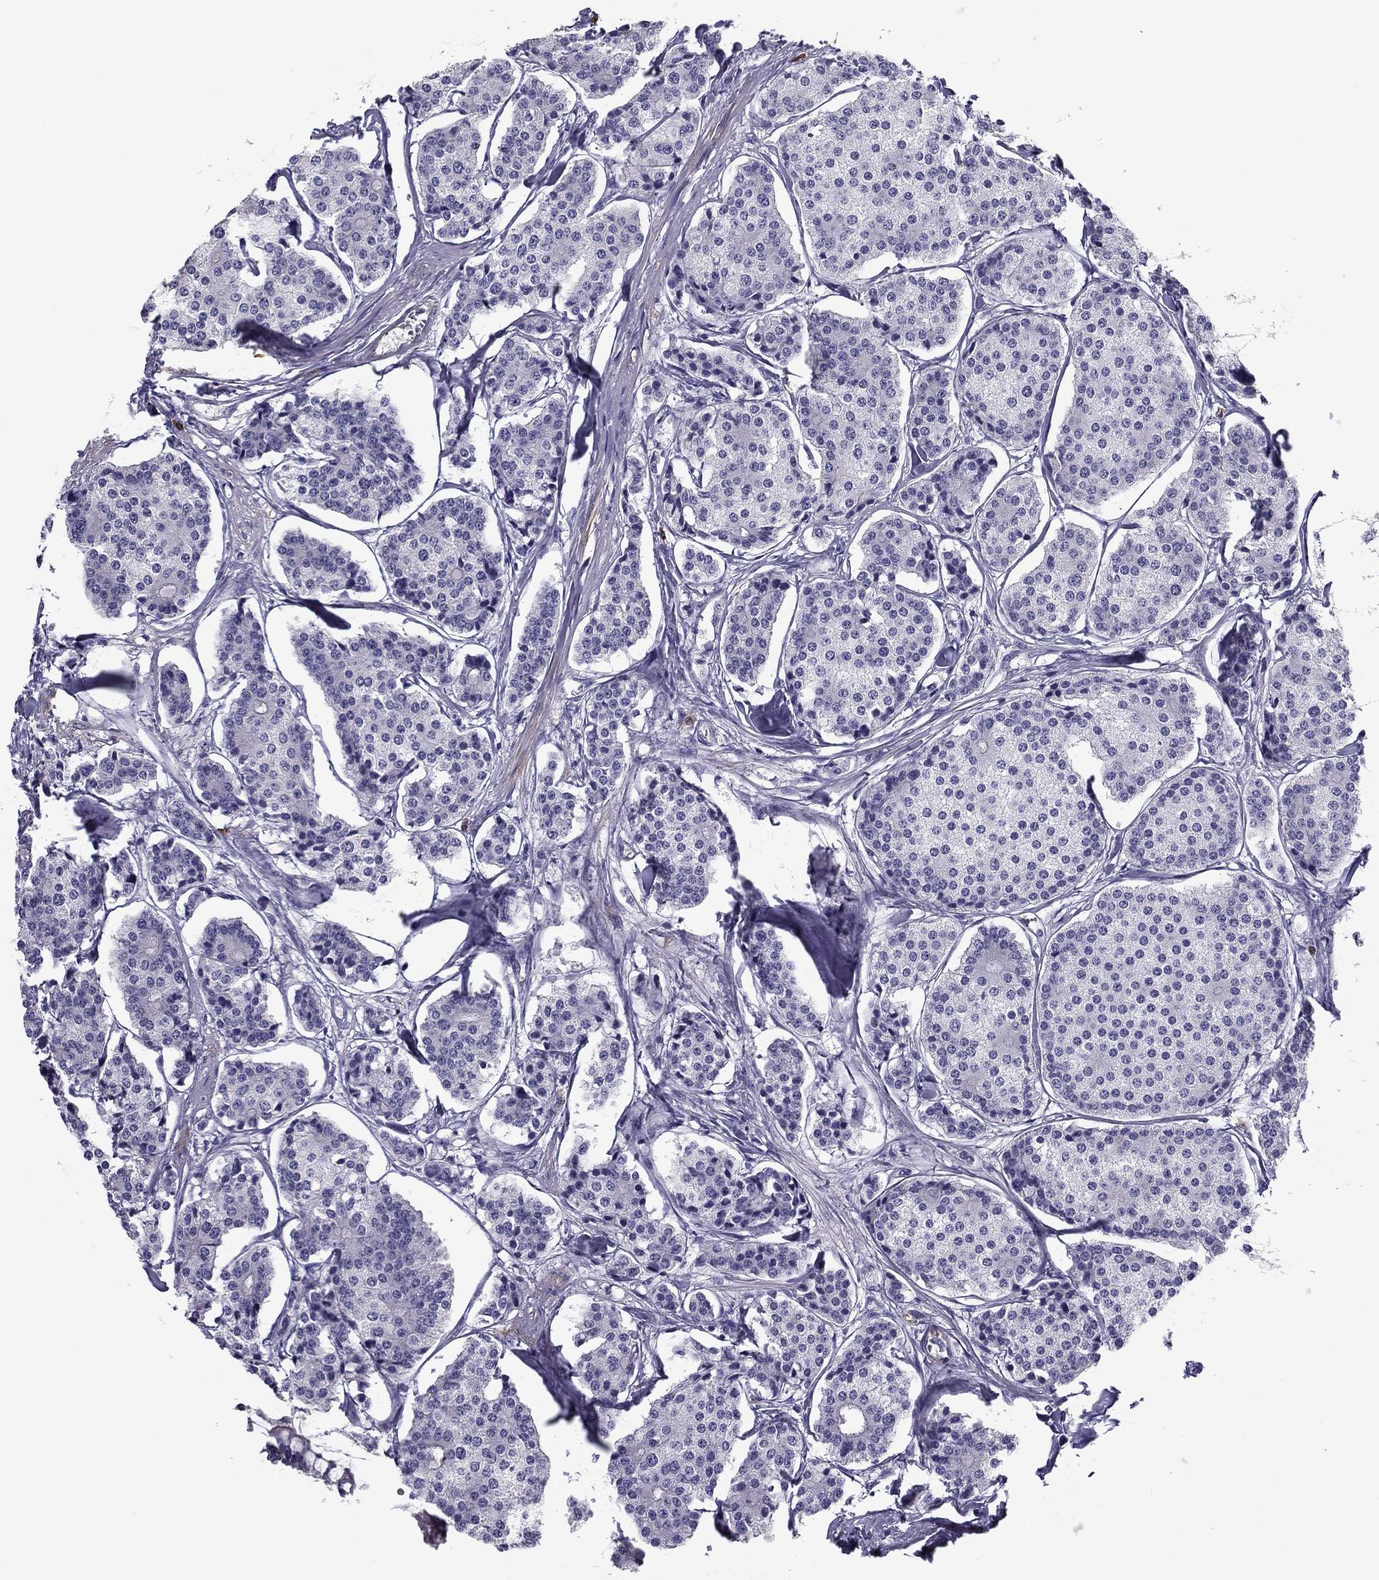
{"staining": {"intensity": "negative", "quantity": "none", "location": "none"}, "tissue": "carcinoid", "cell_type": "Tumor cells", "image_type": "cancer", "snomed": [{"axis": "morphology", "description": "Carcinoid, malignant, NOS"}, {"axis": "topography", "description": "Small intestine"}], "caption": "There is no significant staining in tumor cells of carcinoid (malignant).", "gene": "FLNC", "patient": {"sex": "female", "age": 65}}